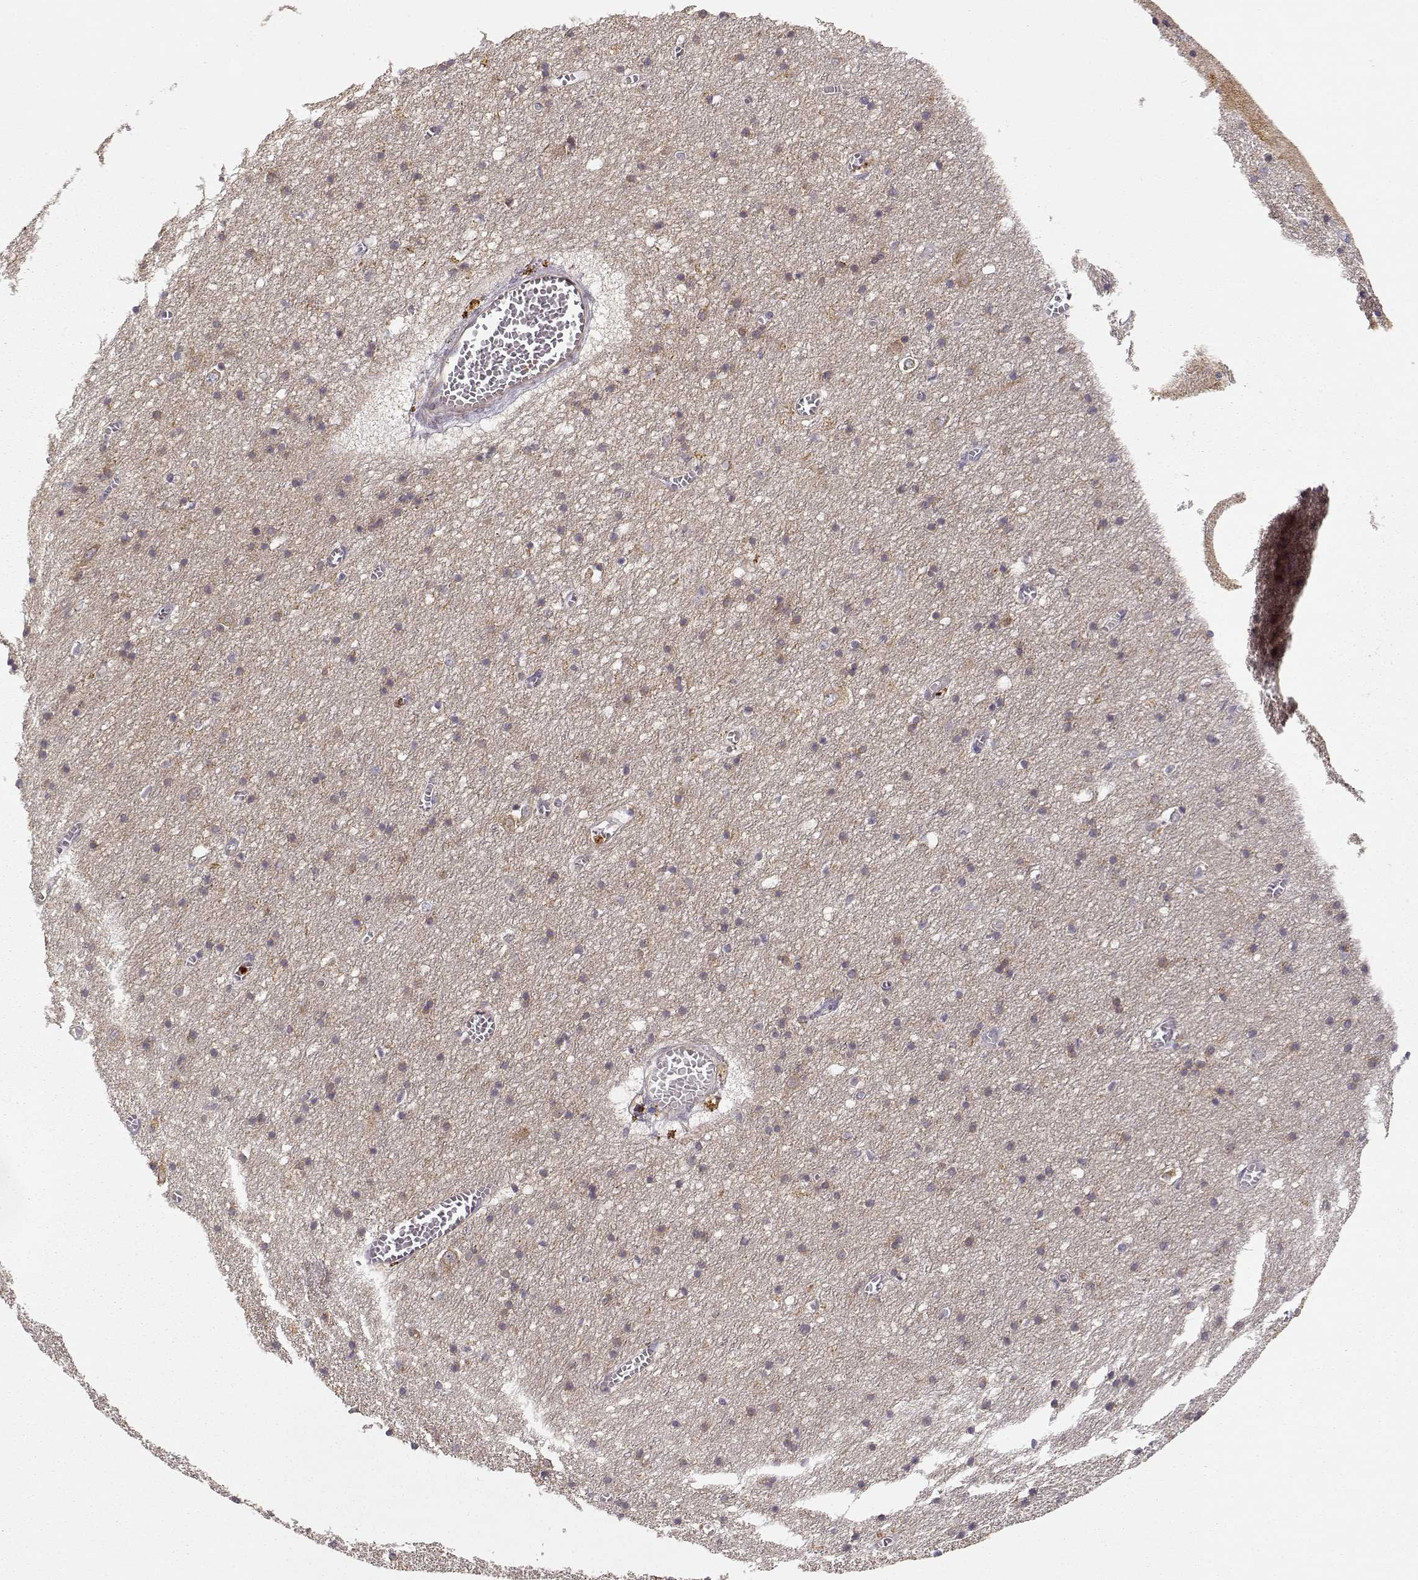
{"staining": {"intensity": "negative", "quantity": "none", "location": "none"}, "tissue": "cerebral cortex", "cell_type": "Endothelial cells", "image_type": "normal", "snomed": [{"axis": "morphology", "description": "Normal tissue, NOS"}, {"axis": "topography", "description": "Cerebral cortex"}], "caption": "Immunohistochemistry histopathology image of benign cerebral cortex stained for a protein (brown), which exhibits no positivity in endothelial cells.", "gene": "ARHGEF2", "patient": {"sex": "male", "age": 70}}